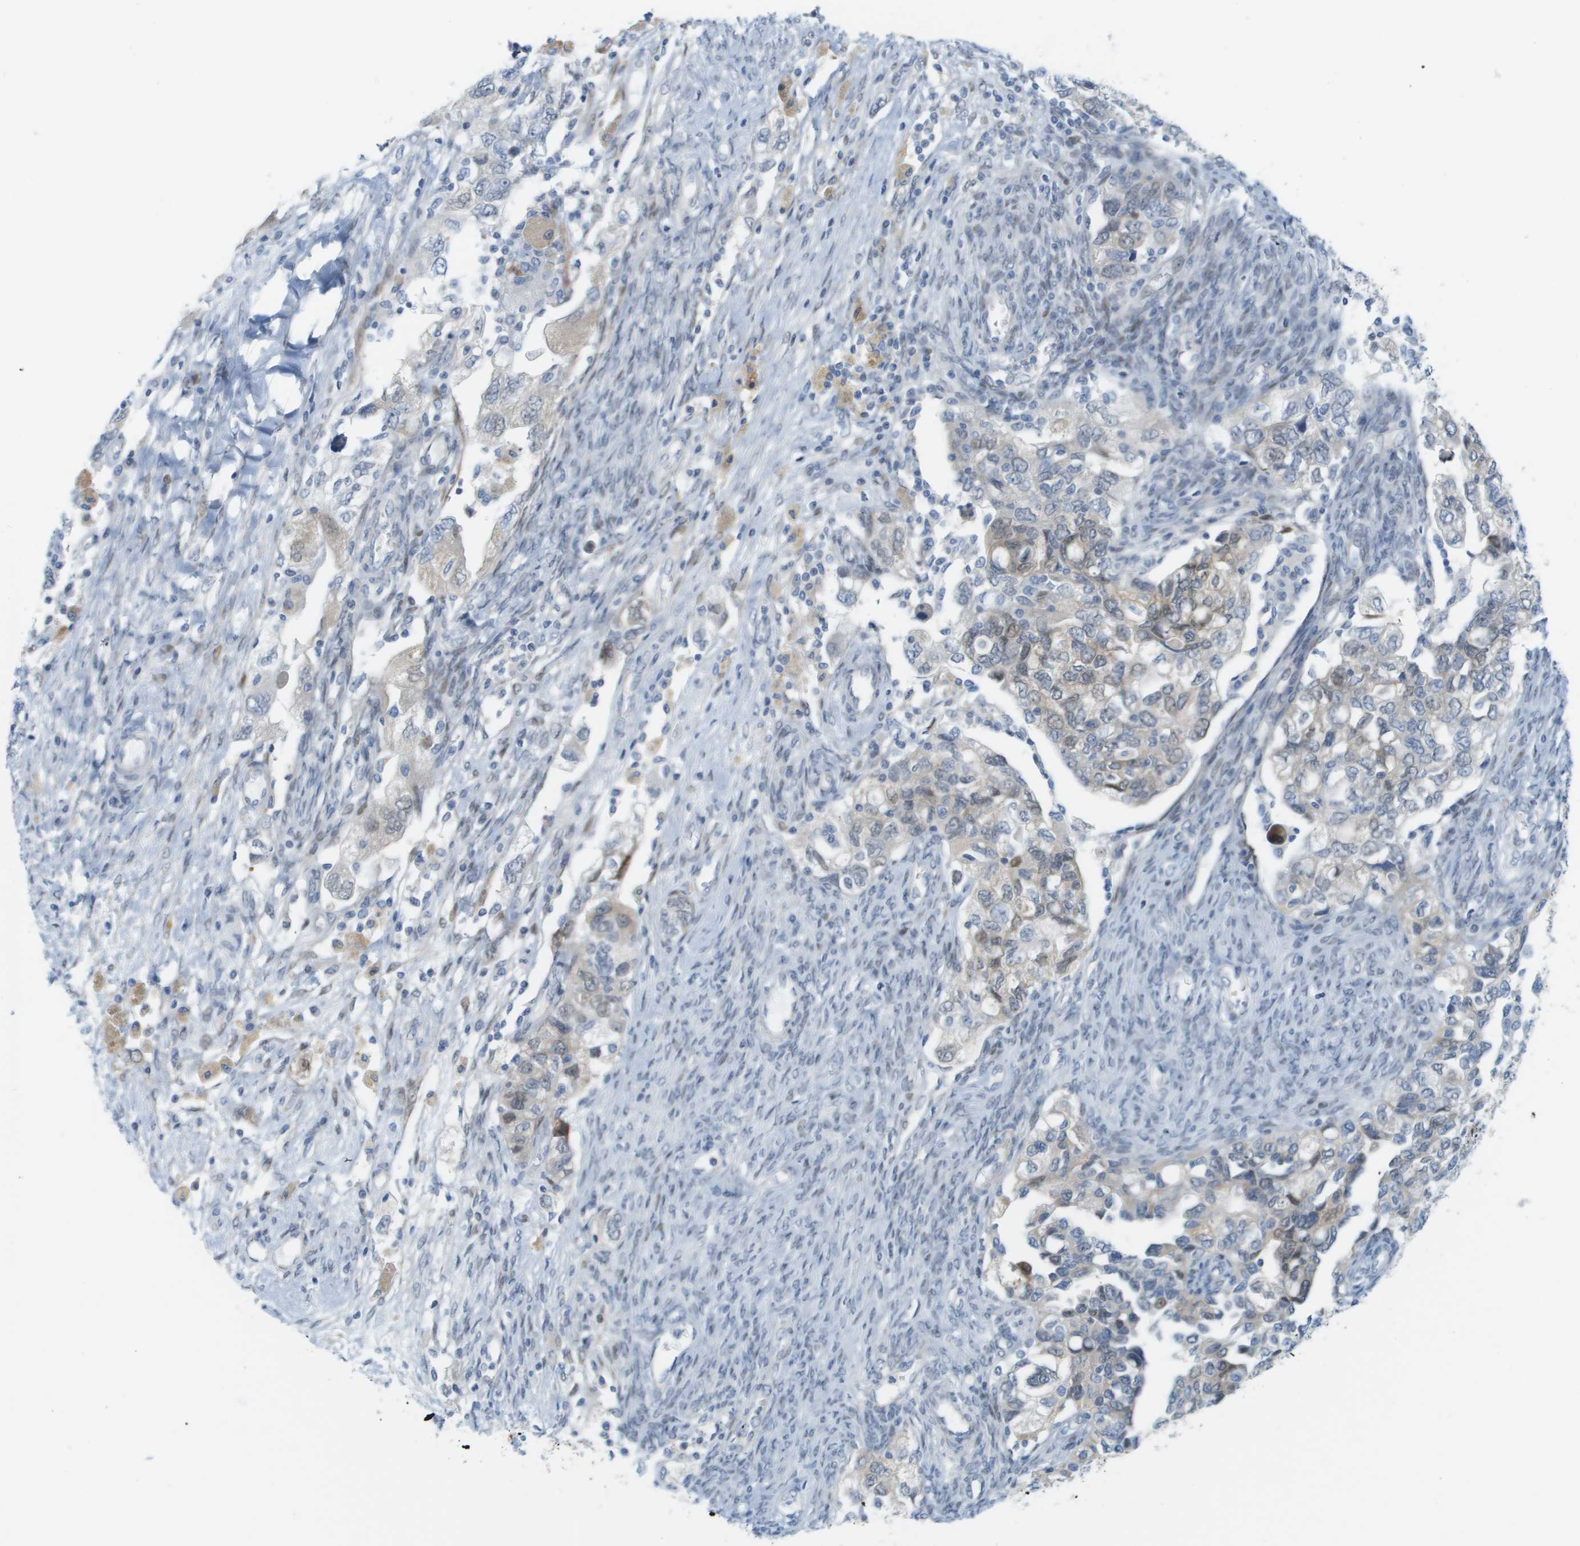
{"staining": {"intensity": "negative", "quantity": "none", "location": "none"}, "tissue": "ovarian cancer", "cell_type": "Tumor cells", "image_type": "cancer", "snomed": [{"axis": "morphology", "description": "Carcinoma, NOS"}, {"axis": "morphology", "description": "Cystadenocarcinoma, serous, NOS"}, {"axis": "topography", "description": "Ovary"}], "caption": "Protein analysis of carcinoma (ovarian) reveals no significant positivity in tumor cells.", "gene": "CUL9", "patient": {"sex": "female", "age": 69}}